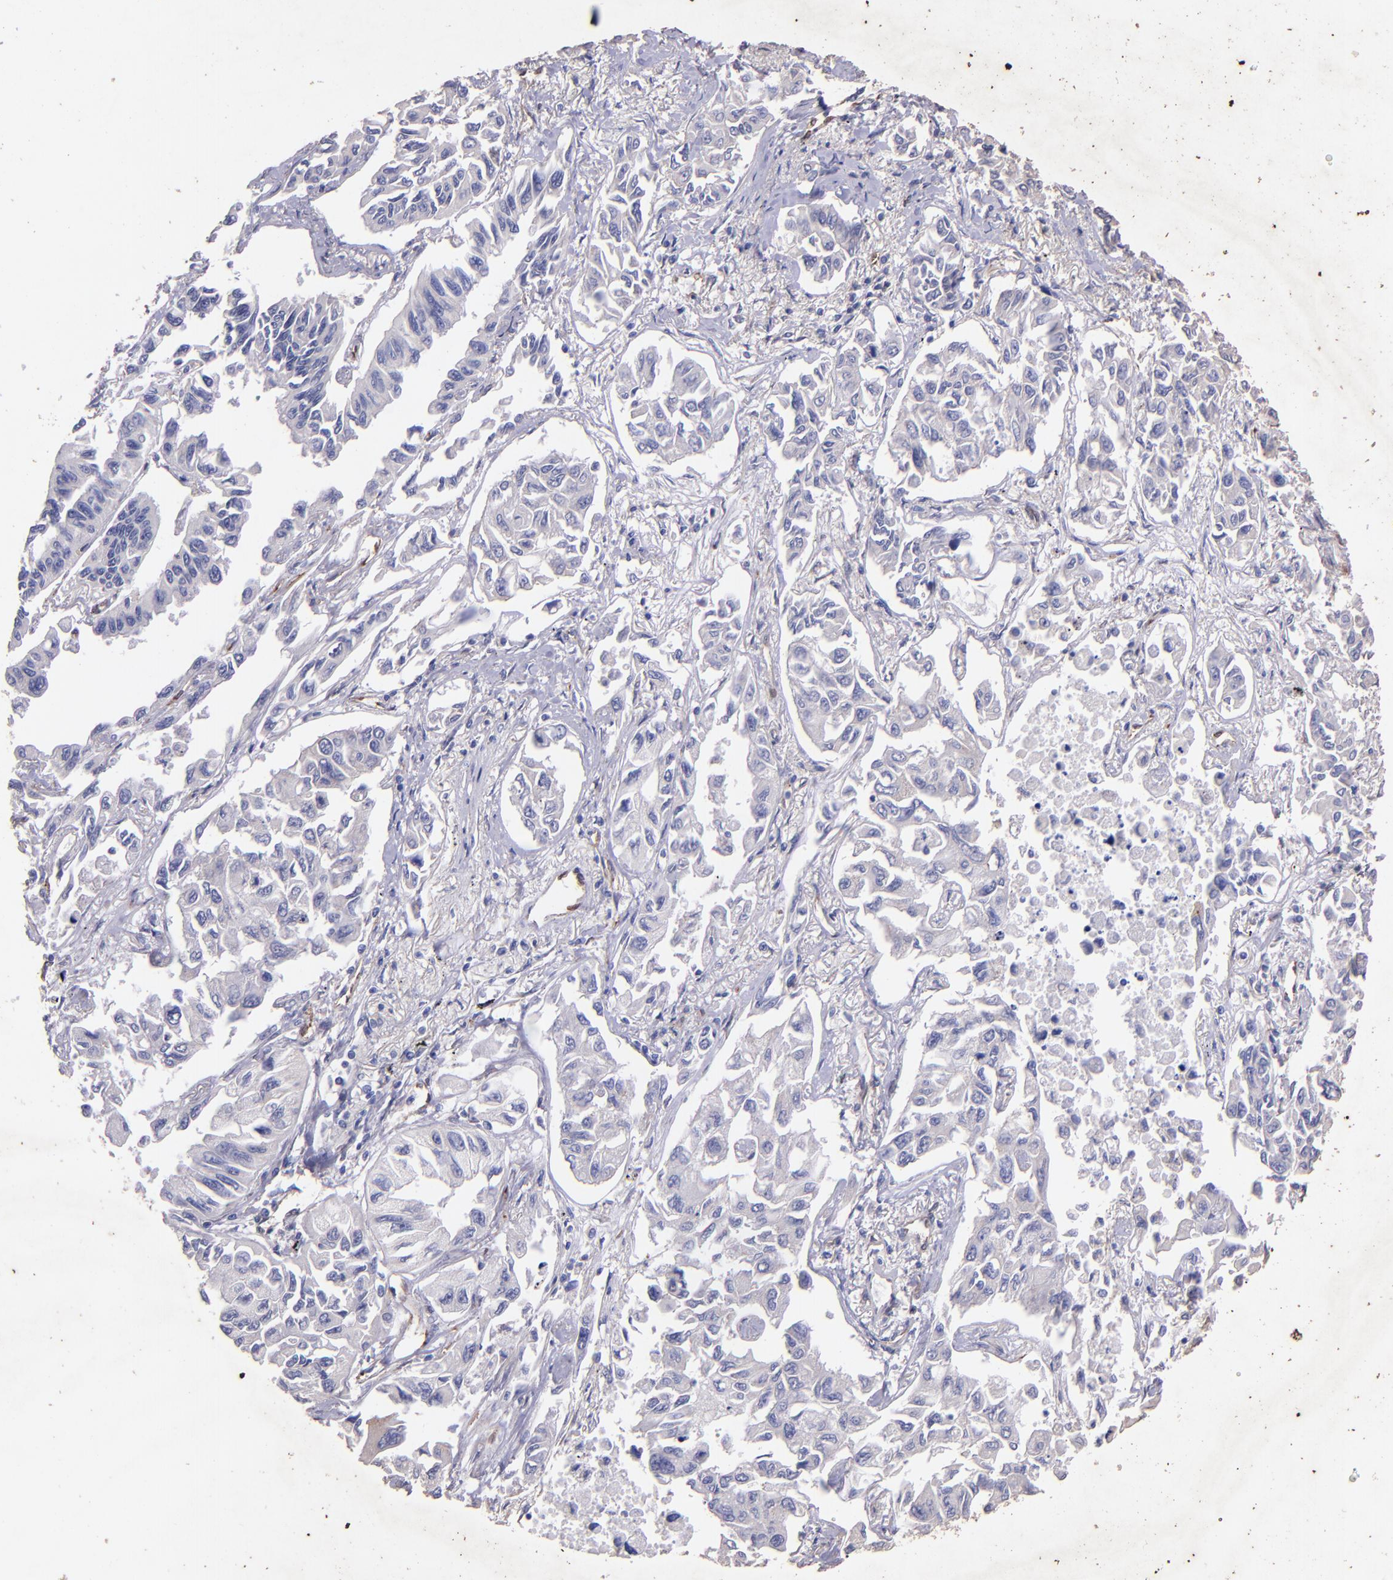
{"staining": {"intensity": "weak", "quantity": ">75%", "location": "cytoplasmic/membranous"}, "tissue": "lung cancer", "cell_type": "Tumor cells", "image_type": "cancer", "snomed": [{"axis": "morphology", "description": "Adenocarcinoma, NOS"}, {"axis": "topography", "description": "Lung"}], "caption": "Lung adenocarcinoma stained with DAB (3,3'-diaminobenzidine) immunohistochemistry demonstrates low levels of weak cytoplasmic/membranous staining in approximately >75% of tumor cells. (Stains: DAB (3,3'-diaminobenzidine) in brown, nuclei in blue, Microscopy: brightfield microscopy at high magnification).", "gene": "RET", "patient": {"sex": "male", "age": 64}}